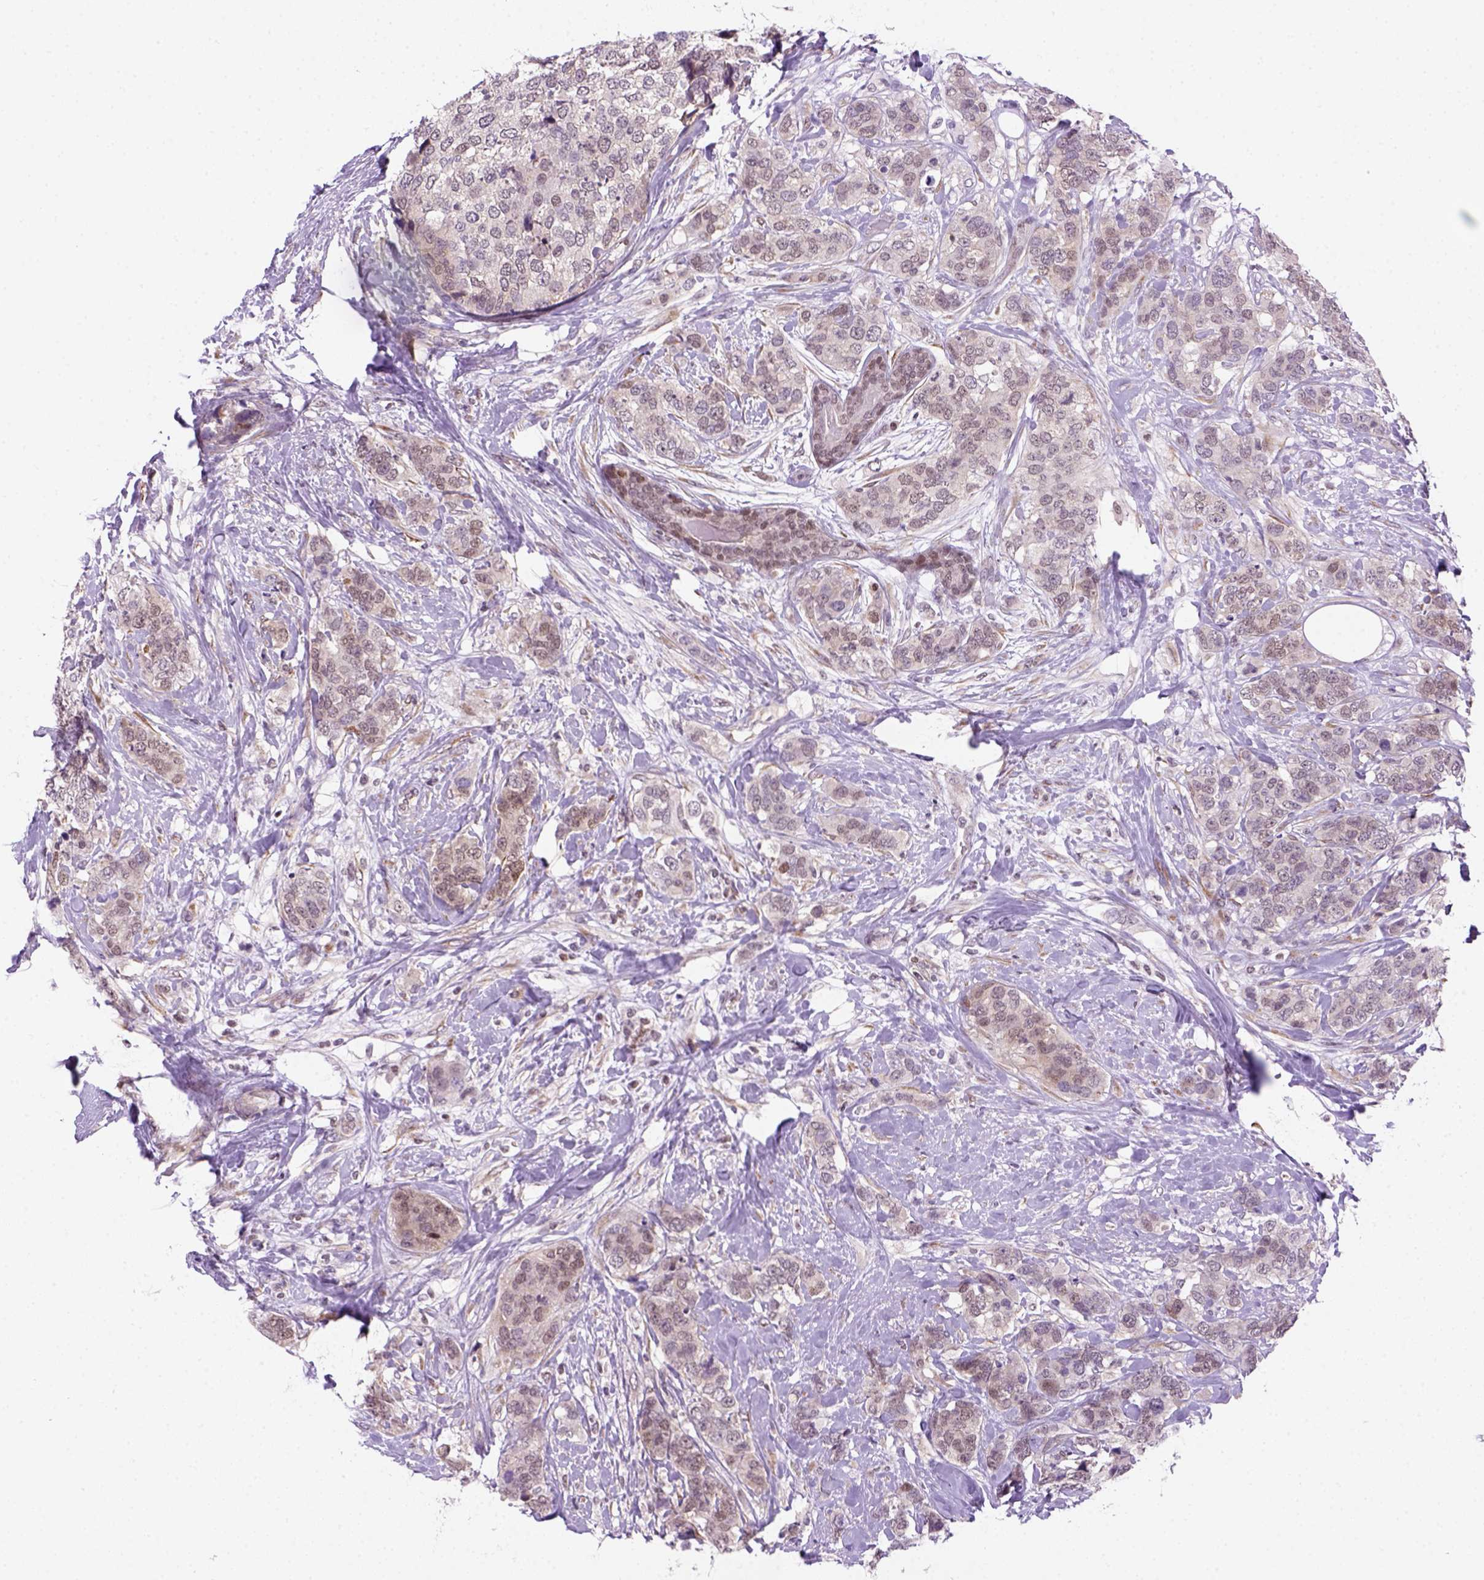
{"staining": {"intensity": "weak", "quantity": "<25%", "location": "nuclear"}, "tissue": "breast cancer", "cell_type": "Tumor cells", "image_type": "cancer", "snomed": [{"axis": "morphology", "description": "Lobular carcinoma"}, {"axis": "topography", "description": "Breast"}], "caption": "Tumor cells are negative for protein expression in human breast lobular carcinoma. The staining was performed using DAB (3,3'-diaminobenzidine) to visualize the protein expression in brown, while the nuclei were stained in blue with hematoxylin (Magnification: 20x).", "gene": "MGMT", "patient": {"sex": "female", "age": 59}}